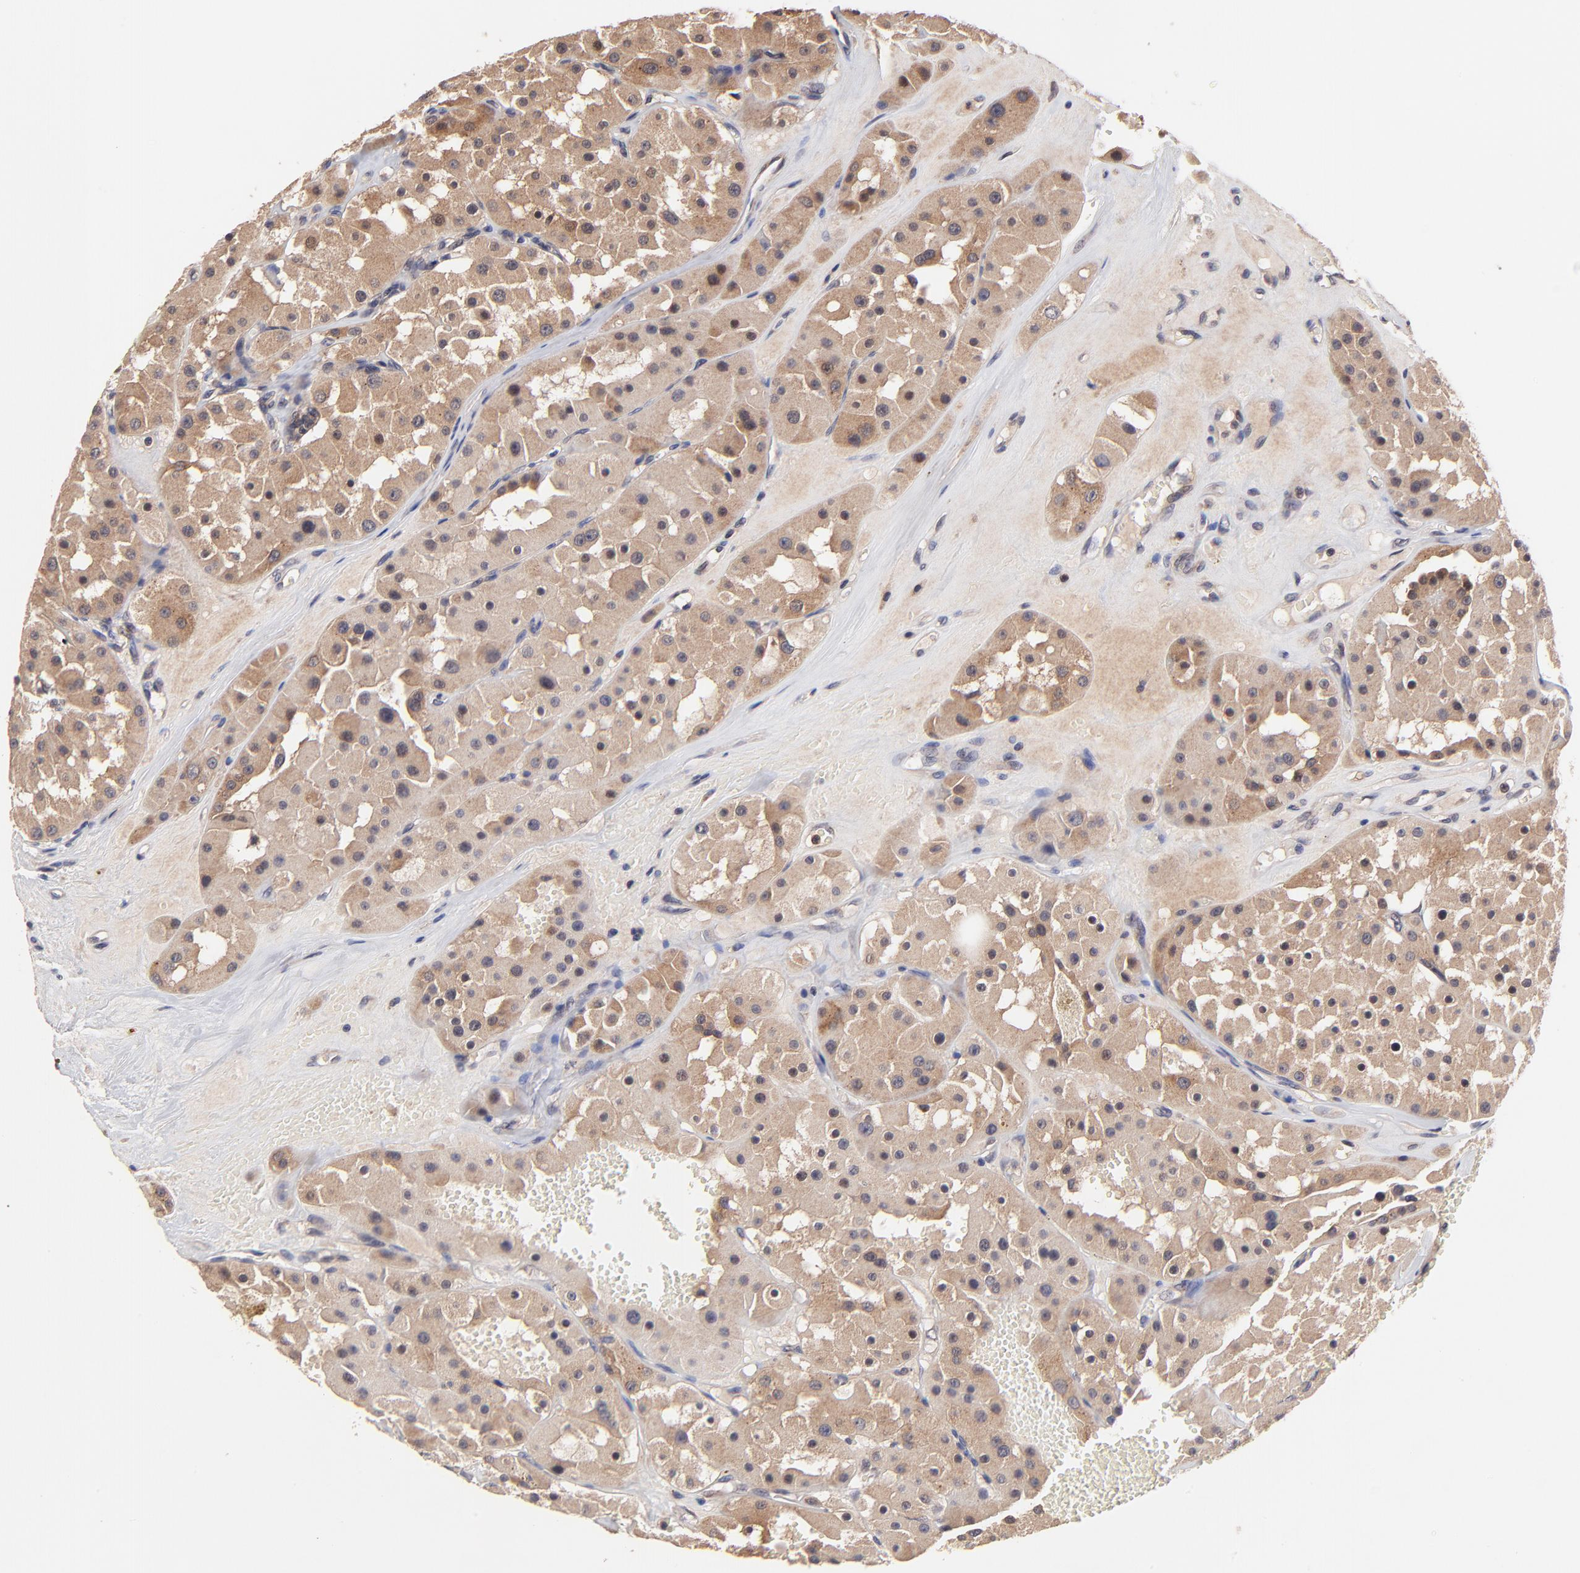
{"staining": {"intensity": "moderate", "quantity": ">75%", "location": "cytoplasmic/membranous"}, "tissue": "renal cancer", "cell_type": "Tumor cells", "image_type": "cancer", "snomed": [{"axis": "morphology", "description": "Adenocarcinoma, uncertain malignant potential"}, {"axis": "topography", "description": "Kidney"}], "caption": "Immunohistochemical staining of human renal cancer (adenocarcinoma,  uncertain malignant potential) reveals medium levels of moderate cytoplasmic/membranous protein staining in approximately >75% of tumor cells.", "gene": "BAIAP2L2", "patient": {"sex": "male", "age": 63}}